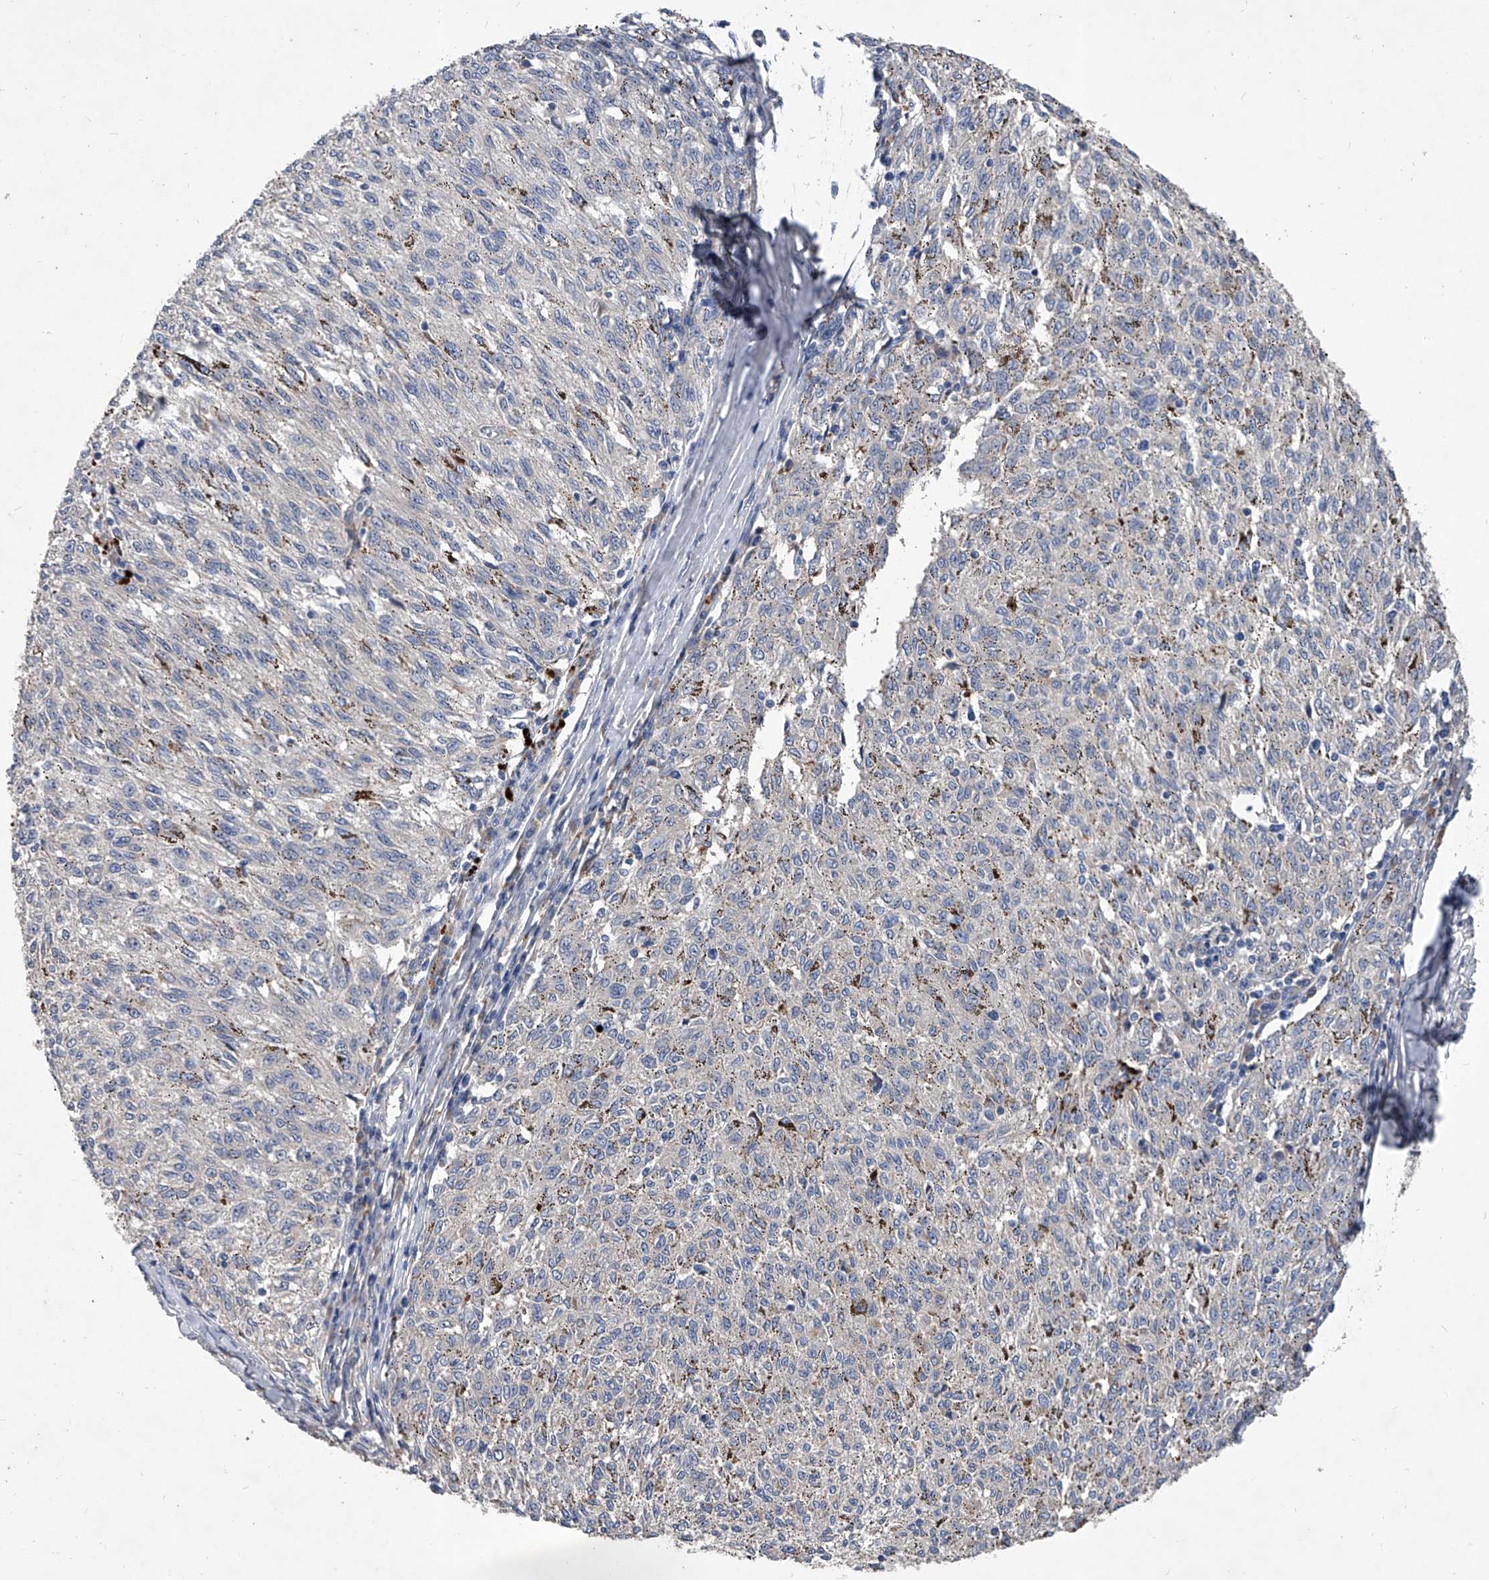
{"staining": {"intensity": "negative", "quantity": "none", "location": "none"}, "tissue": "melanoma", "cell_type": "Tumor cells", "image_type": "cancer", "snomed": [{"axis": "morphology", "description": "Malignant melanoma, NOS"}, {"axis": "topography", "description": "Skin"}], "caption": "An image of human melanoma is negative for staining in tumor cells.", "gene": "C5", "patient": {"sex": "female", "age": 72}}